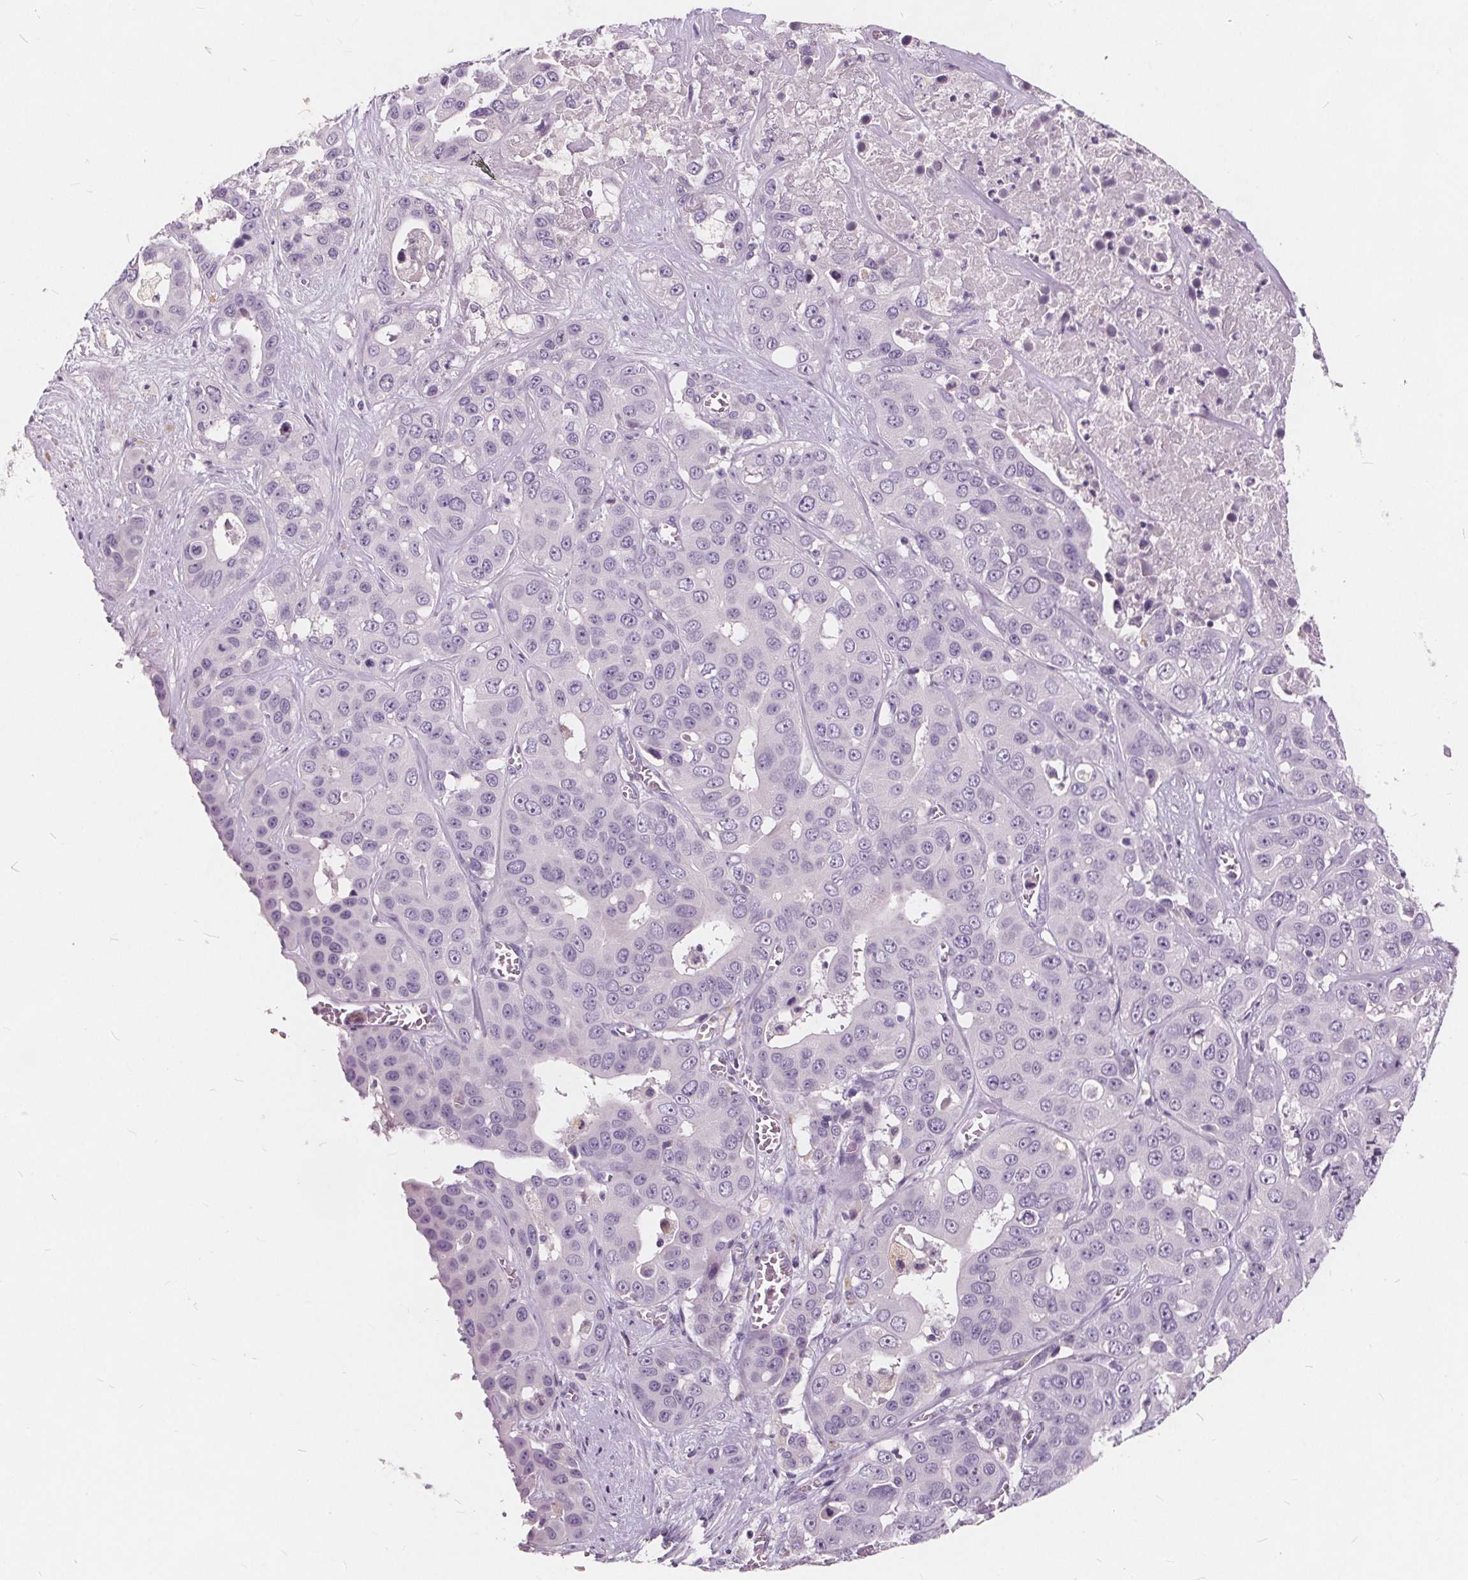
{"staining": {"intensity": "negative", "quantity": "none", "location": "none"}, "tissue": "liver cancer", "cell_type": "Tumor cells", "image_type": "cancer", "snomed": [{"axis": "morphology", "description": "Cholangiocarcinoma"}, {"axis": "topography", "description": "Liver"}], "caption": "IHC histopathology image of neoplastic tissue: human liver cancer (cholangiocarcinoma) stained with DAB demonstrates no significant protein positivity in tumor cells. (DAB immunohistochemistry (IHC) visualized using brightfield microscopy, high magnification).", "gene": "PLA2G2E", "patient": {"sex": "female", "age": 52}}